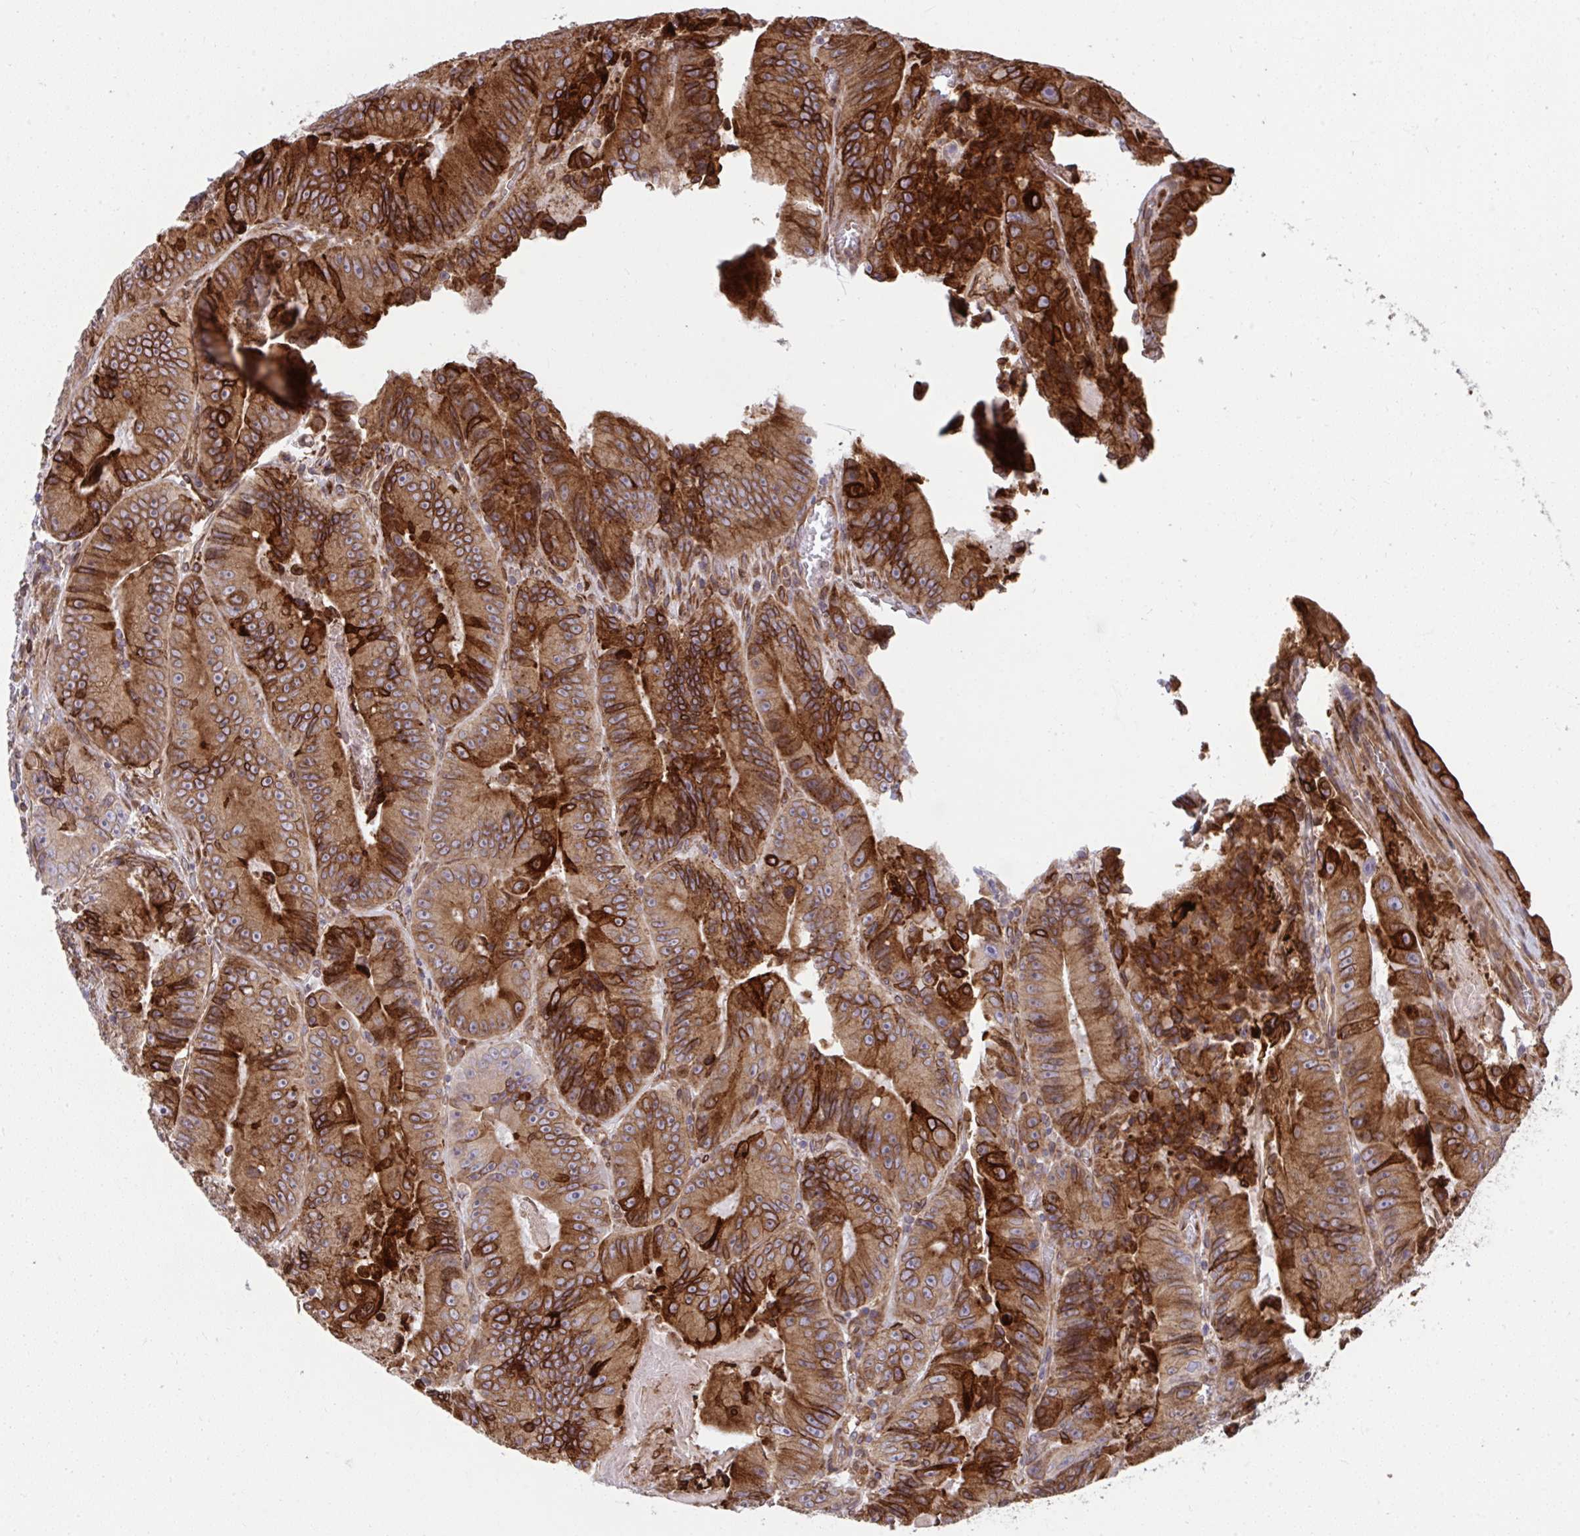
{"staining": {"intensity": "strong", "quantity": ">75%", "location": "cytoplasmic/membranous"}, "tissue": "colorectal cancer", "cell_type": "Tumor cells", "image_type": "cancer", "snomed": [{"axis": "morphology", "description": "Adenocarcinoma, NOS"}, {"axis": "topography", "description": "Colon"}], "caption": "This image reveals IHC staining of adenocarcinoma (colorectal), with high strong cytoplasmic/membranous positivity in approximately >75% of tumor cells.", "gene": "STIM2", "patient": {"sex": "female", "age": 86}}